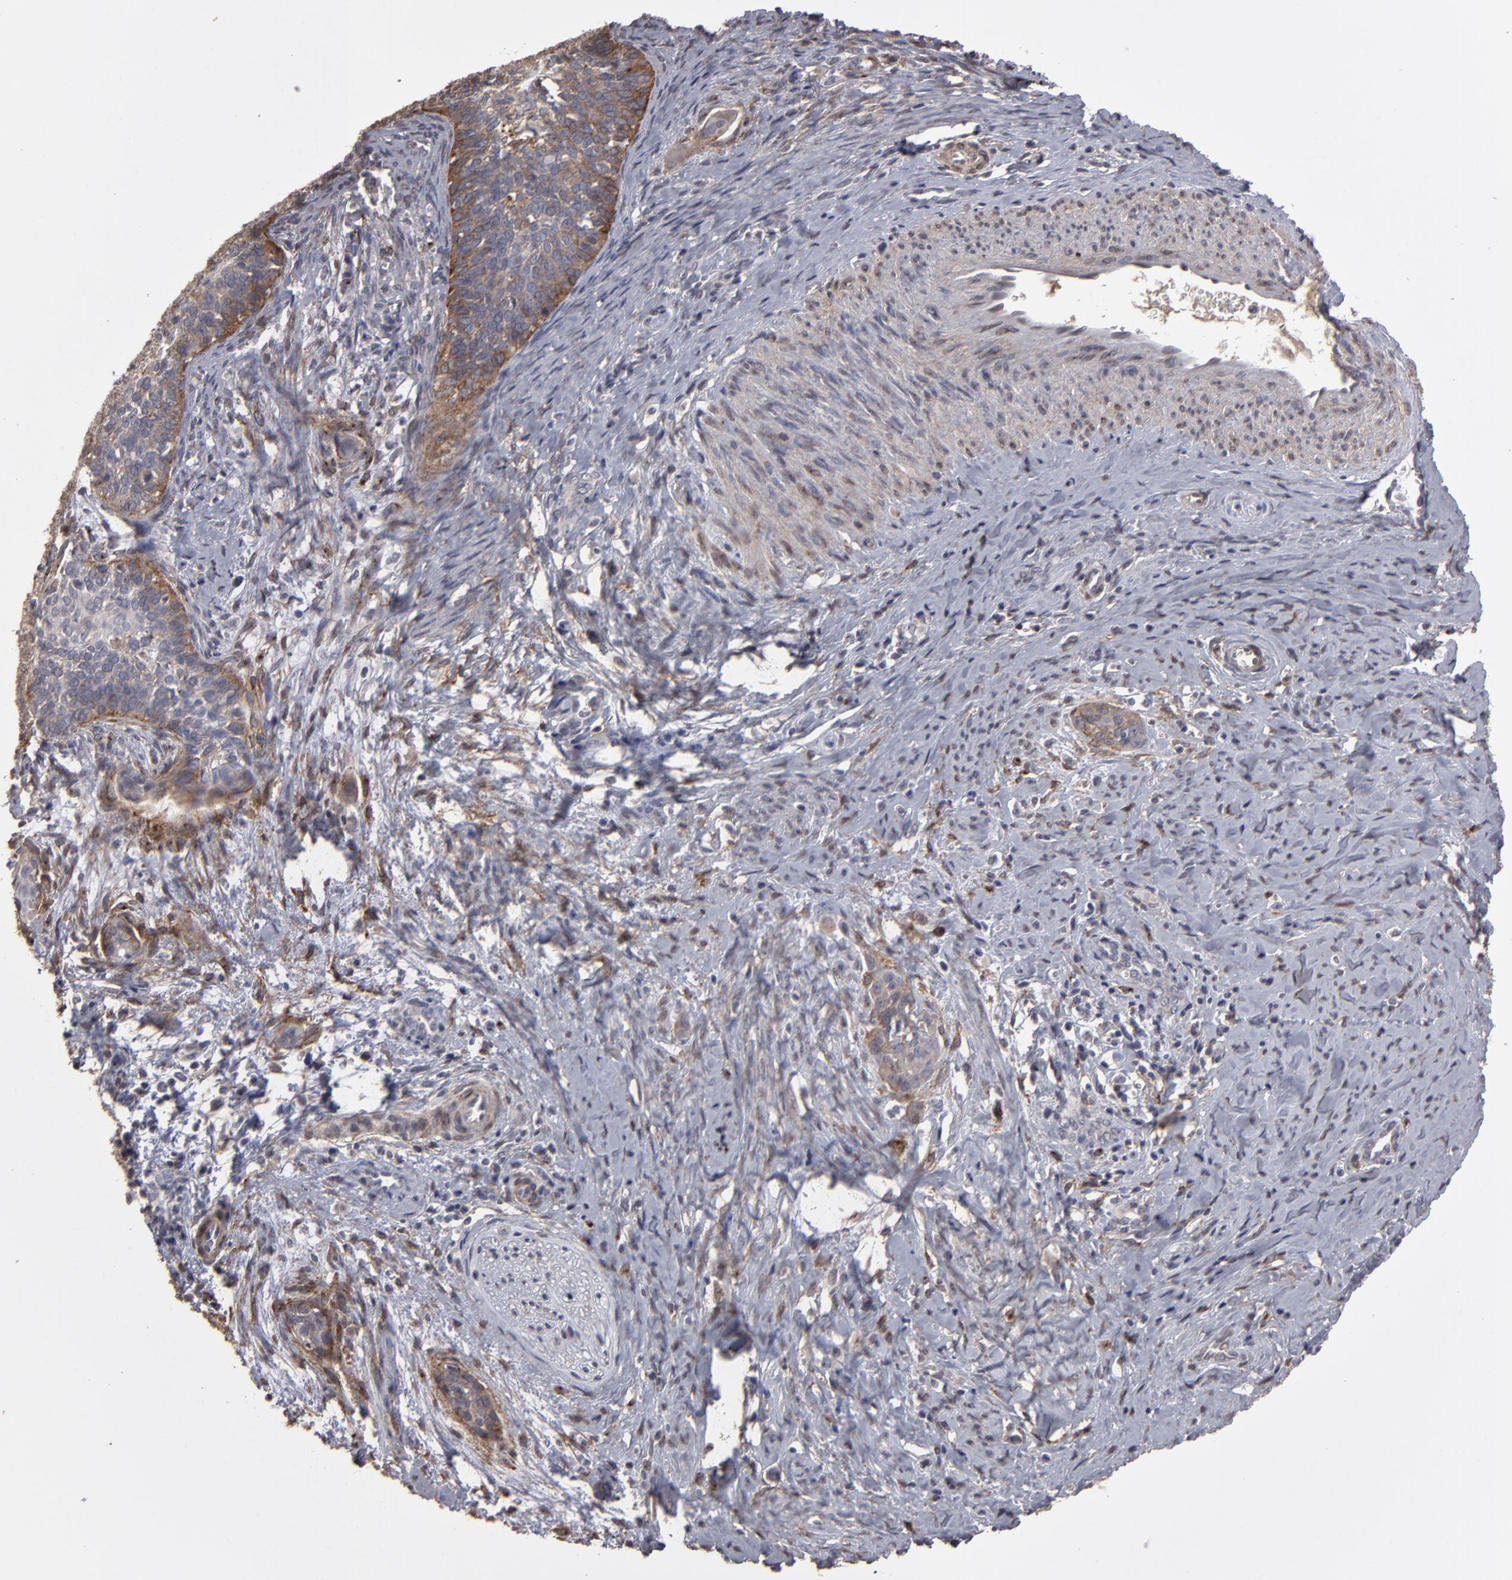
{"staining": {"intensity": "moderate", "quantity": ">75%", "location": "cytoplasmic/membranous"}, "tissue": "cervical cancer", "cell_type": "Tumor cells", "image_type": "cancer", "snomed": [{"axis": "morphology", "description": "Squamous cell carcinoma, NOS"}, {"axis": "topography", "description": "Cervix"}], "caption": "Protein positivity by immunohistochemistry shows moderate cytoplasmic/membranous expression in approximately >75% of tumor cells in squamous cell carcinoma (cervical).", "gene": "ITGB5", "patient": {"sex": "female", "age": 33}}